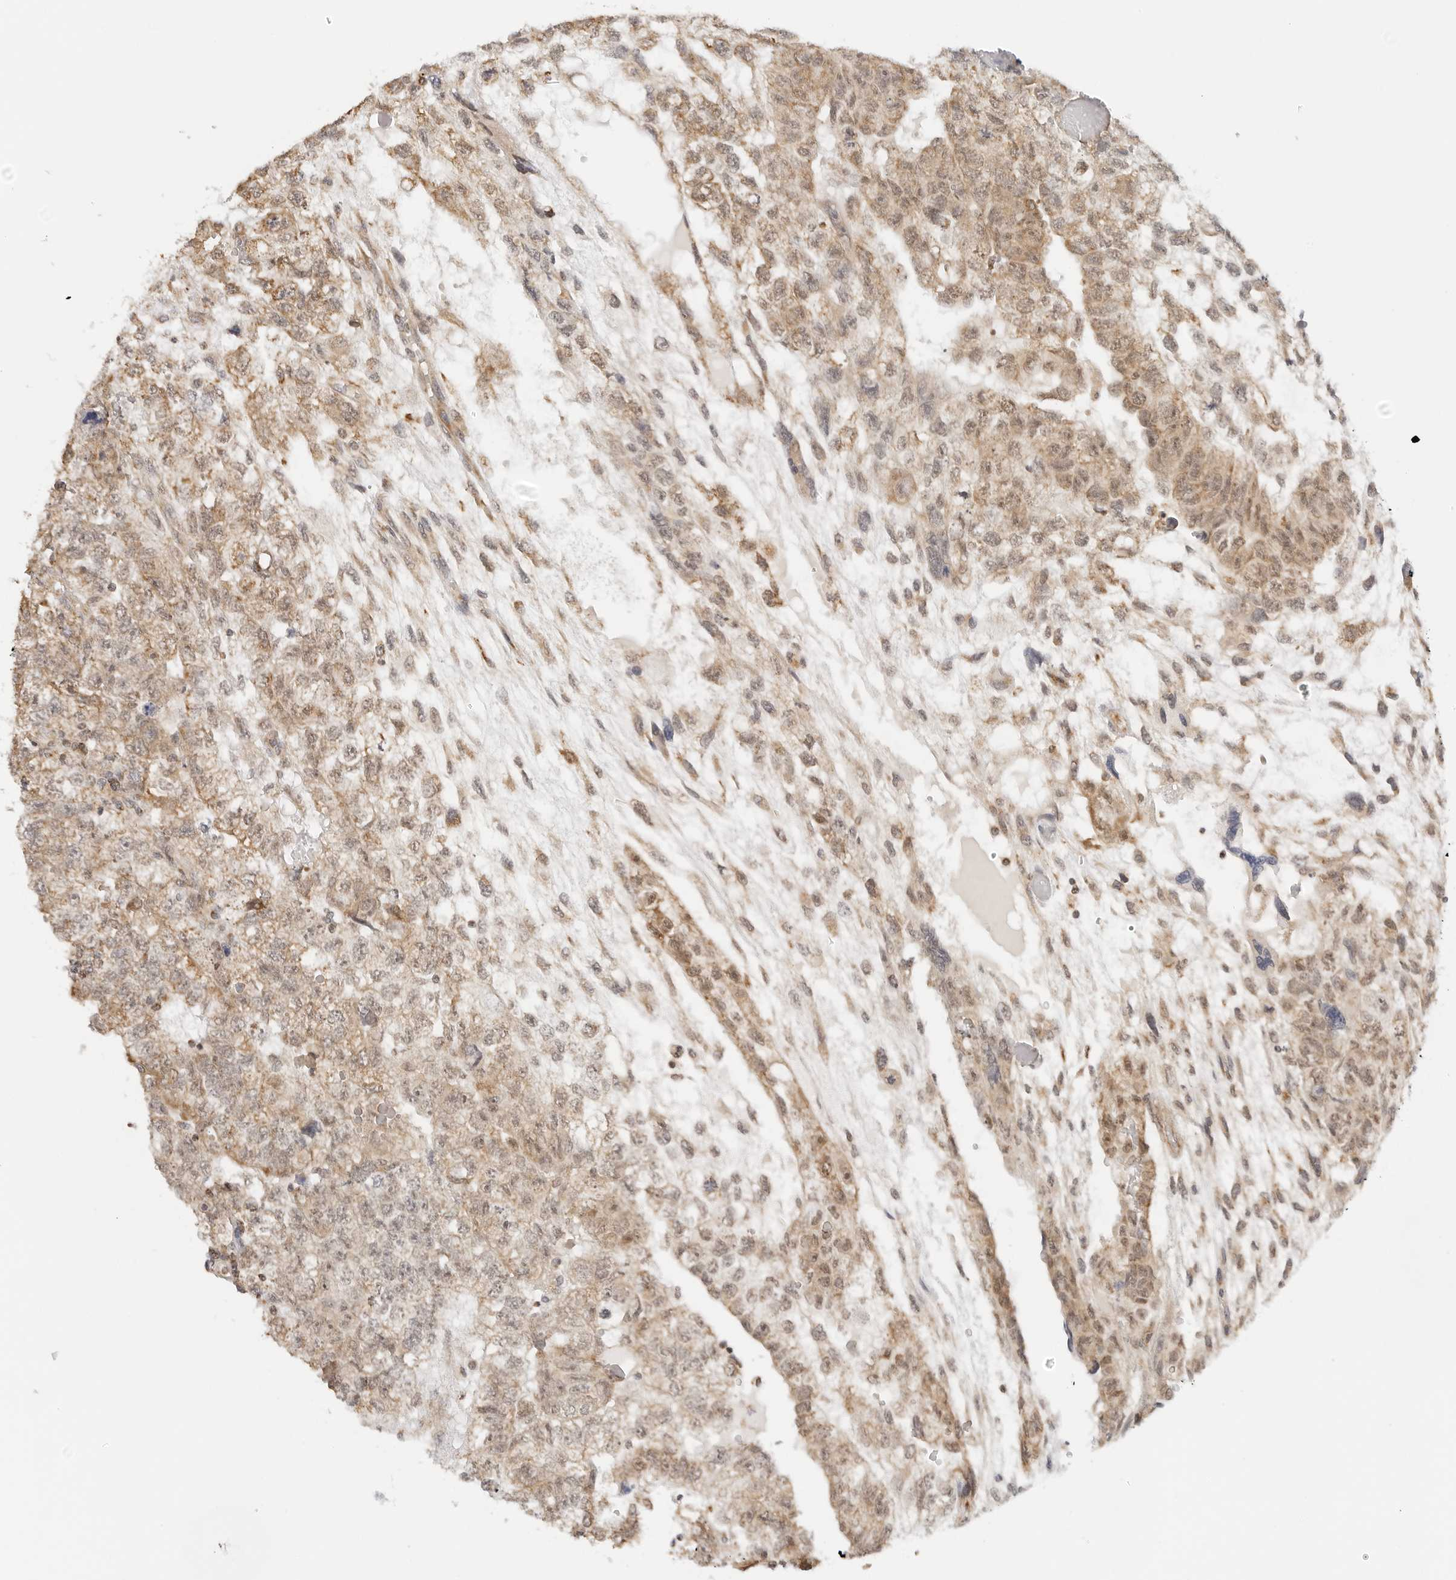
{"staining": {"intensity": "moderate", "quantity": ">75%", "location": "cytoplasmic/membranous,nuclear"}, "tissue": "testis cancer", "cell_type": "Tumor cells", "image_type": "cancer", "snomed": [{"axis": "morphology", "description": "Carcinoma, Embryonal, NOS"}, {"axis": "topography", "description": "Testis"}], "caption": "Immunohistochemistry (IHC) micrograph of neoplastic tissue: testis cancer stained using immunohistochemistry reveals medium levels of moderate protein expression localized specifically in the cytoplasmic/membranous and nuclear of tumor cells, appearing as a cytoplasmic/membranous and nuclear brown color.", "gene": "GORAB", "patient": {"sex": "male", "age": 36}}